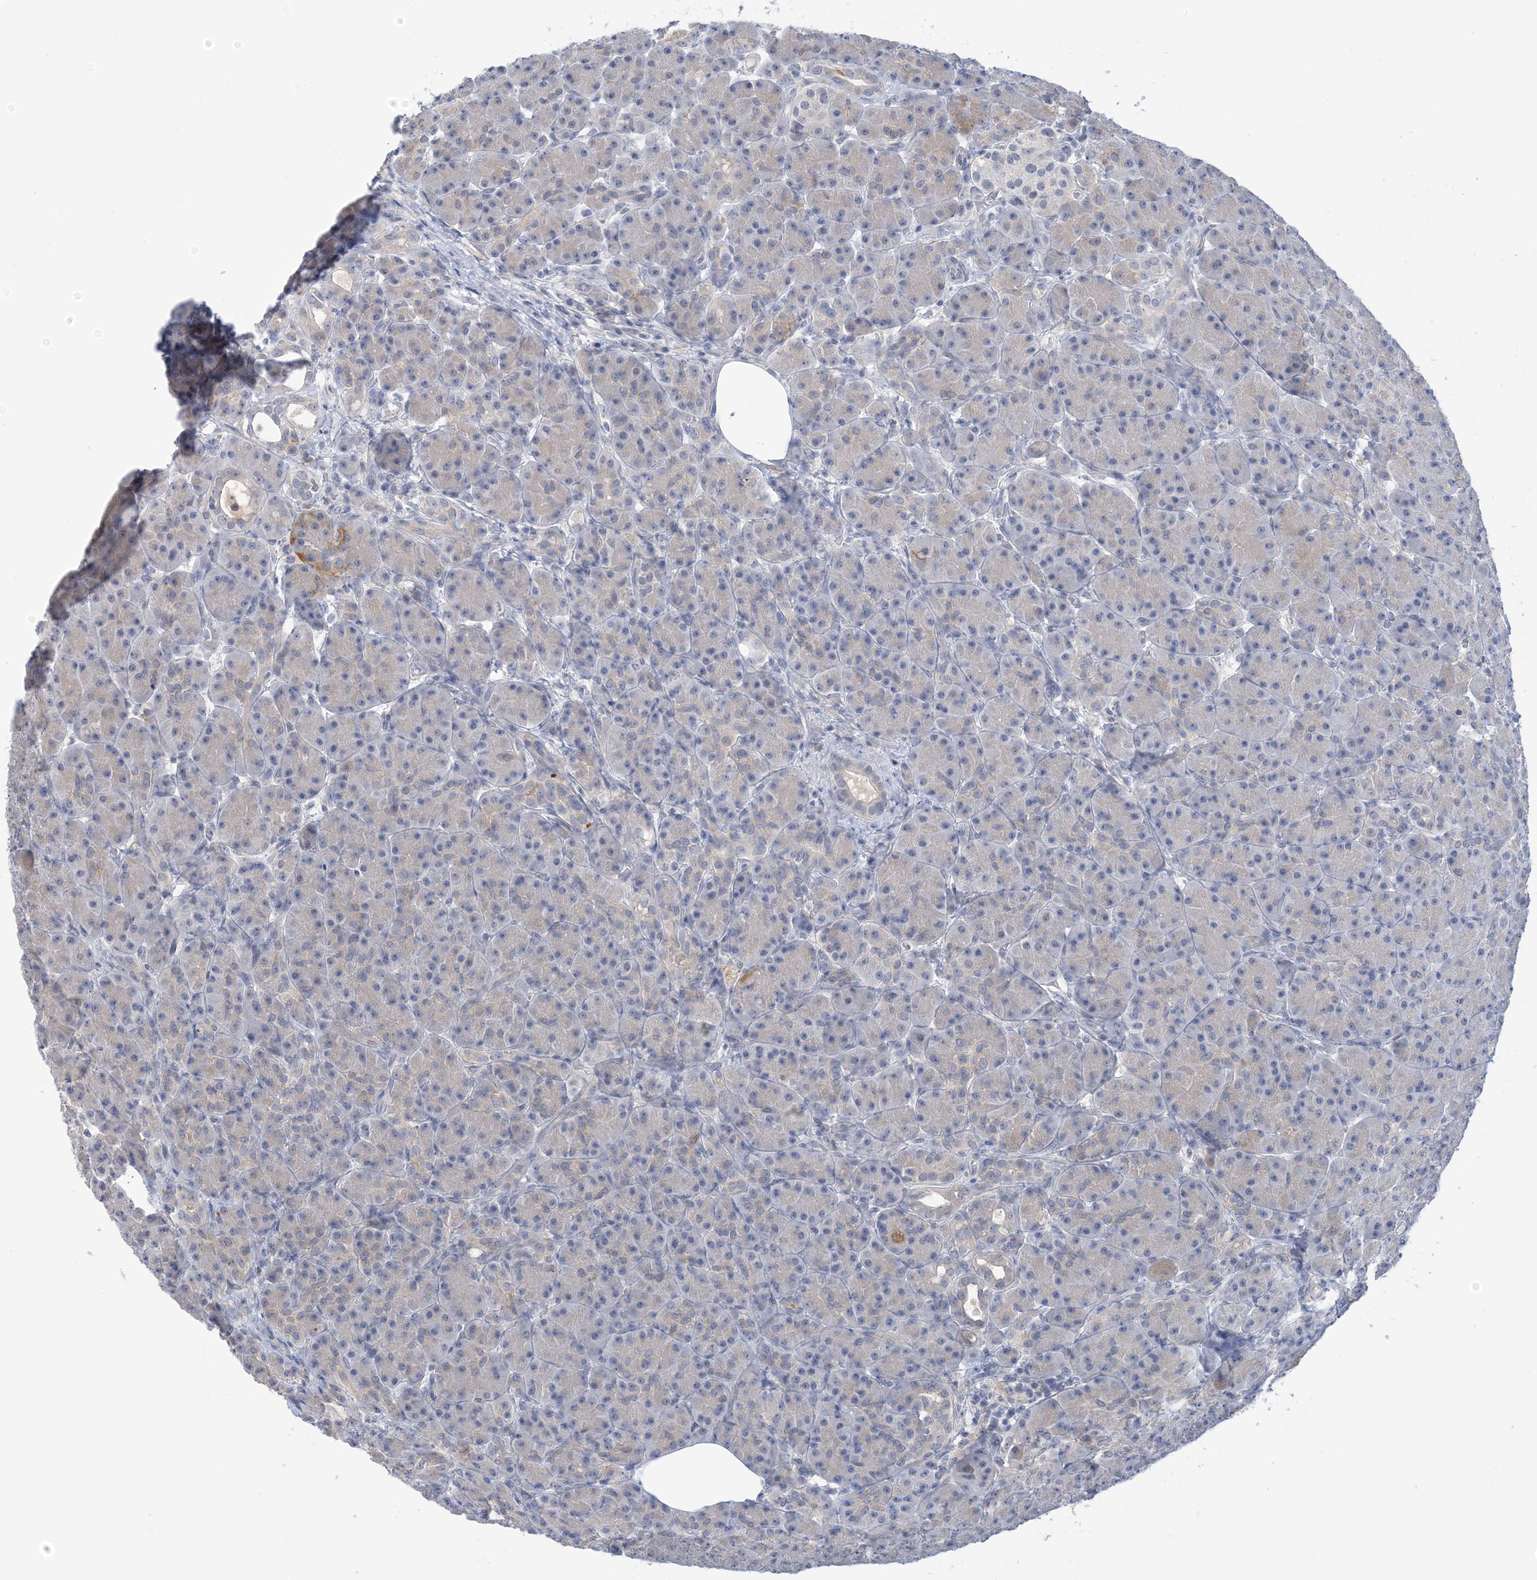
{"staining": {"intensity": "weak", "quantity": "<25%", "location": "cytoplasmic/membranous"}, "tissue": "pancreas", "cell_type": "Exocrine glandular cells", "image_type": "normal", "snomed": [{"axis": "morphology", "description": "Normal tissue, NOS"}, {"axis": "topography", "description": "Pancreas"}], "caption": "Immunohistochemical staining of unremarkable pancreas displays no significant staining in exocrine glandular cells.", "gene": "TTYH1", "patient": {"sex": "male", "age": 63}}